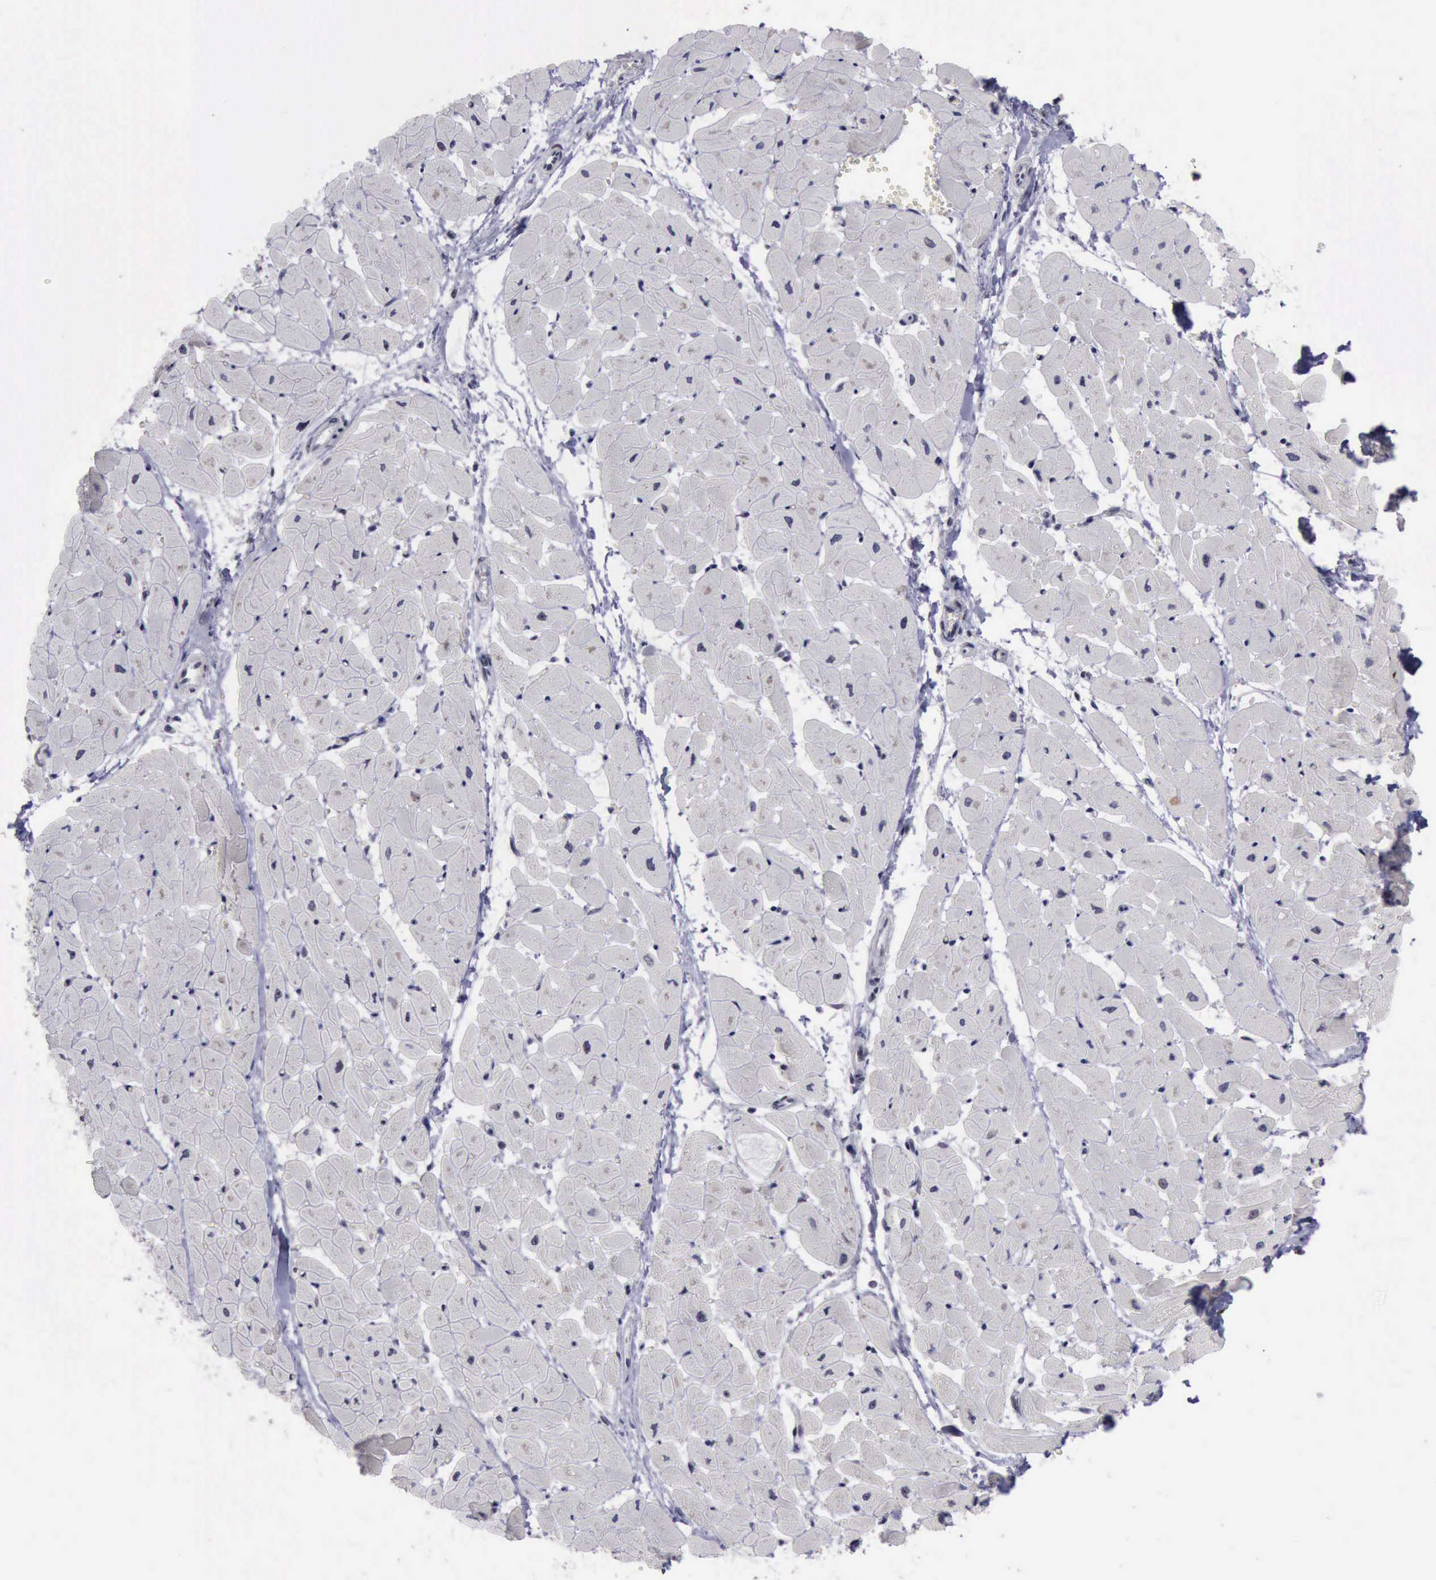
{"staining": {"intensity": "moderate", "quantity": "25%-75%", "location": "nuclear"}, "tissue": "heart muscle", "cell_type": "Cardiomyocytes", "image_type": "normal", "snomed": [{"axis": "morphology", "description": "Normal tissue, NOS"}, {"axis": "topography", "description": "Heart"}], "caption": "This is a micrograph of IHC staining of benign heart muscle, which shows moderate staining in the nuclear of cardiomyocytes.", "gene": "YY1", "patient": {"sex": "female", "age": 19}}